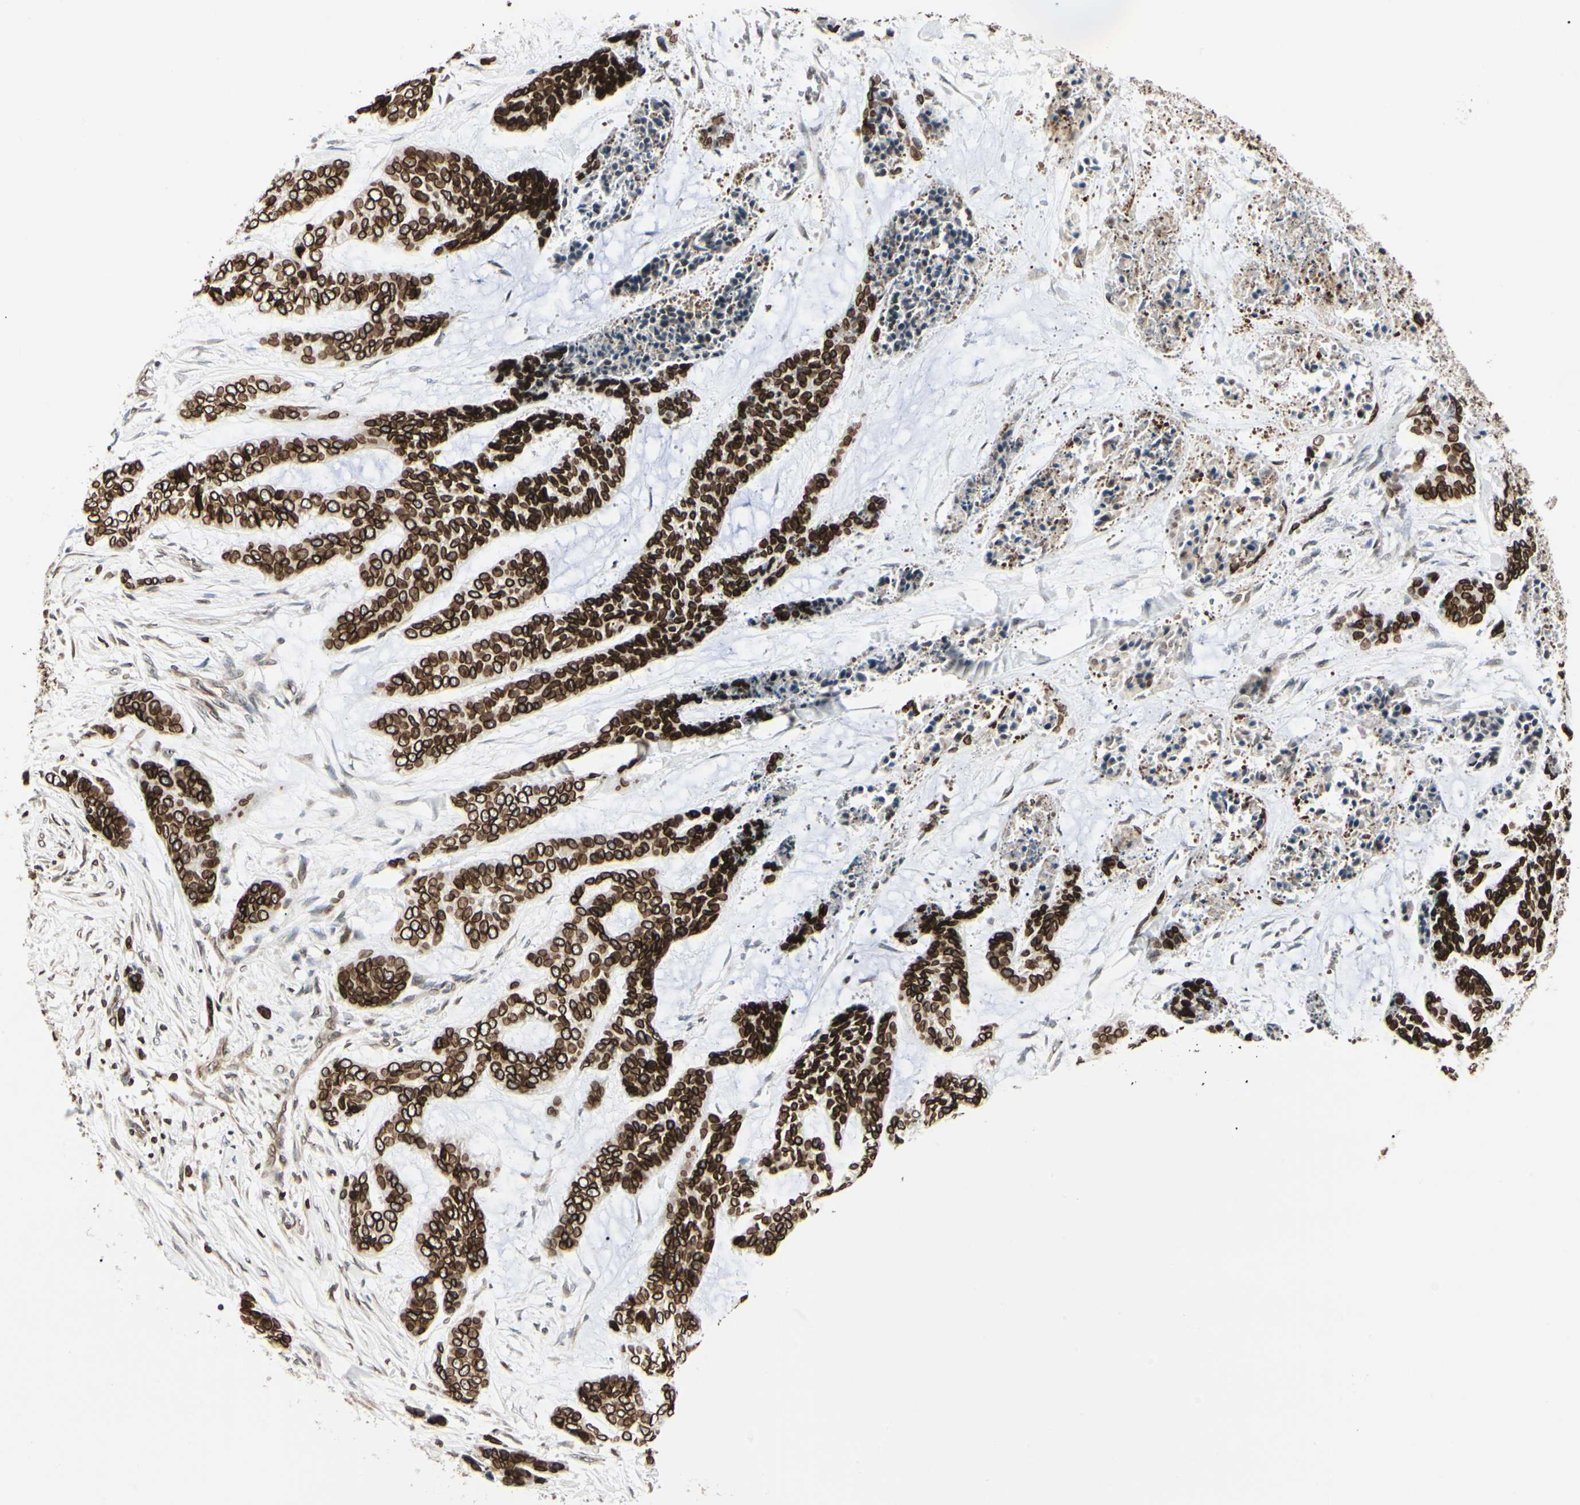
{"staining": {"intensity": "strong", "quantity": ">75%", "location": "cytoplasmic/membranous,nuclear"}, "tissue": "skin cancer", "cell_type": "Tumor cells", "image_type": "cancer", "snomed": [{"axis": "morphology", "description": "Basal cell carcinoma"}, {"axis": "topography", "description": "Skin"}], "caption": "IHC staining of skin cancer (basal cell carcinoma), which exhibits high levels of strong cytoplasmic/membranous and nuclear positivity in about >75% of tumor cells indicating strong cytoplasmic/membranous and nuclear protein staining. The staining was performed using DAB (brown) for protein detection and nuclei were counterstained in hematoxylin (blue).", "gene": "TMPO", "patient": {"sex": "female", "age": 64}}